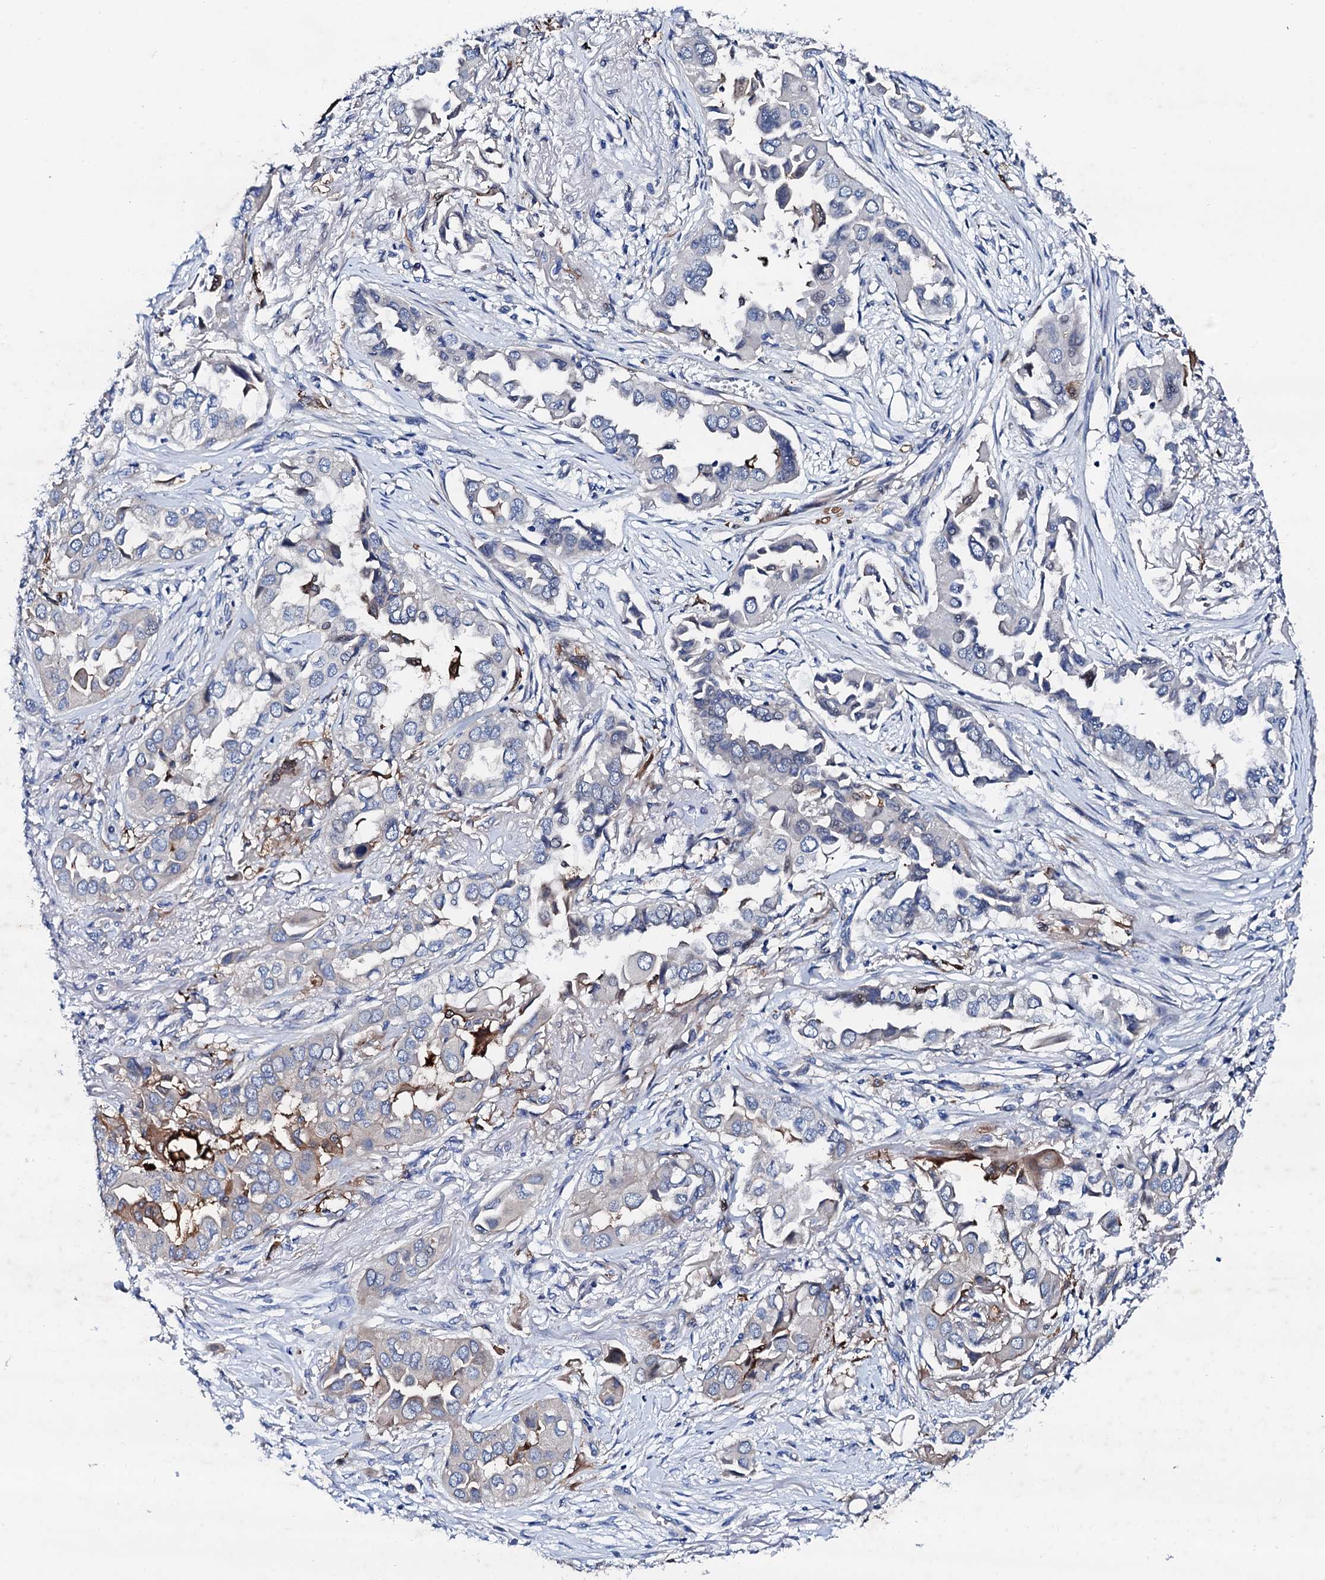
{"staining": {"intensity": "negative", "quantity": "none", "location": "none"}, "tissue": "lung cancer", "cell_type": "Tumor cells", "image_type": "cancer", "snomed": [{"axis": "morphology", "description": "Adenocarcinoma, NOS"}, {"axis": "topography", "description": "Lung"}], "caption": "Immunohistochemistry (IHC) micrograph of neoplastic tissue: lung cancer (adenocarcinoma) stained with DAB (3,3'-diaminobenzidine) exhibits no significant protein positivity in tumor cells.", "gene": "TRDN", "patient": {"sex": "female", "age": 76}}